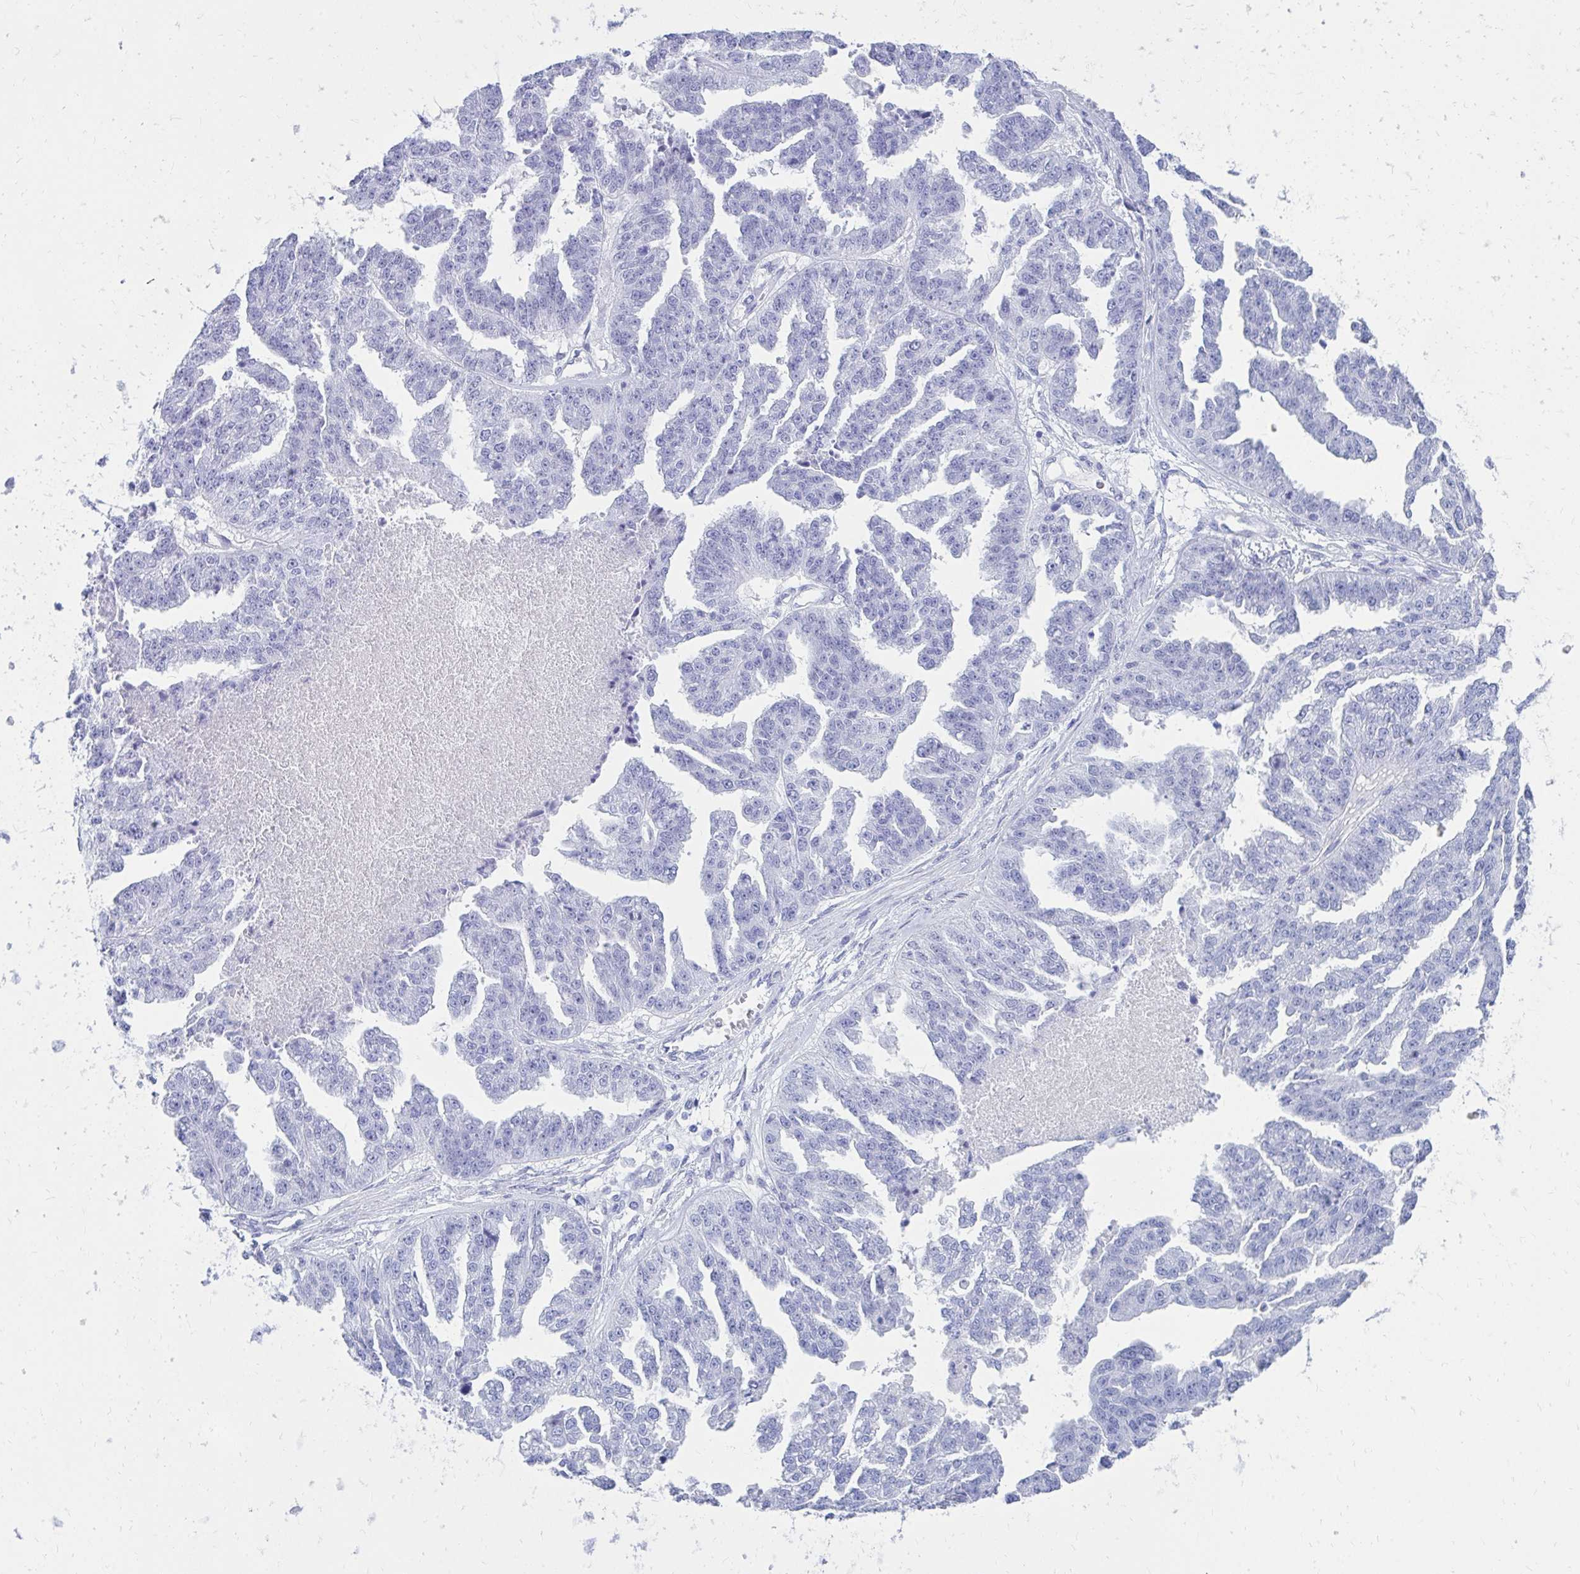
{"staining": {"intensity": "negative", "quantity": "none", "location": "none"}, "tissue": "ovarian cancer", "cell_type": "Tumor cells", "image_type": "cancer", "snomed": [{"axis": "morphology", "description": "Cystadenocarcinoma, serous, NOS"}, {"axis": "topography", "description": "Ovary"}], "caption": "IHC histopathology image of serous cystadenocarcinoma (ovarian) stained for a protein (brown), which shows no expression in tumor cells. The staining was performed using DAB (3,3'-diaminobenzidine) to visualize the protein expression in brown, while the nuclei were stained in blue with hematoxylin (Magnification: 20x).", "gene": "OR10R2", "patient": {"sex": "female", "age": 58}}